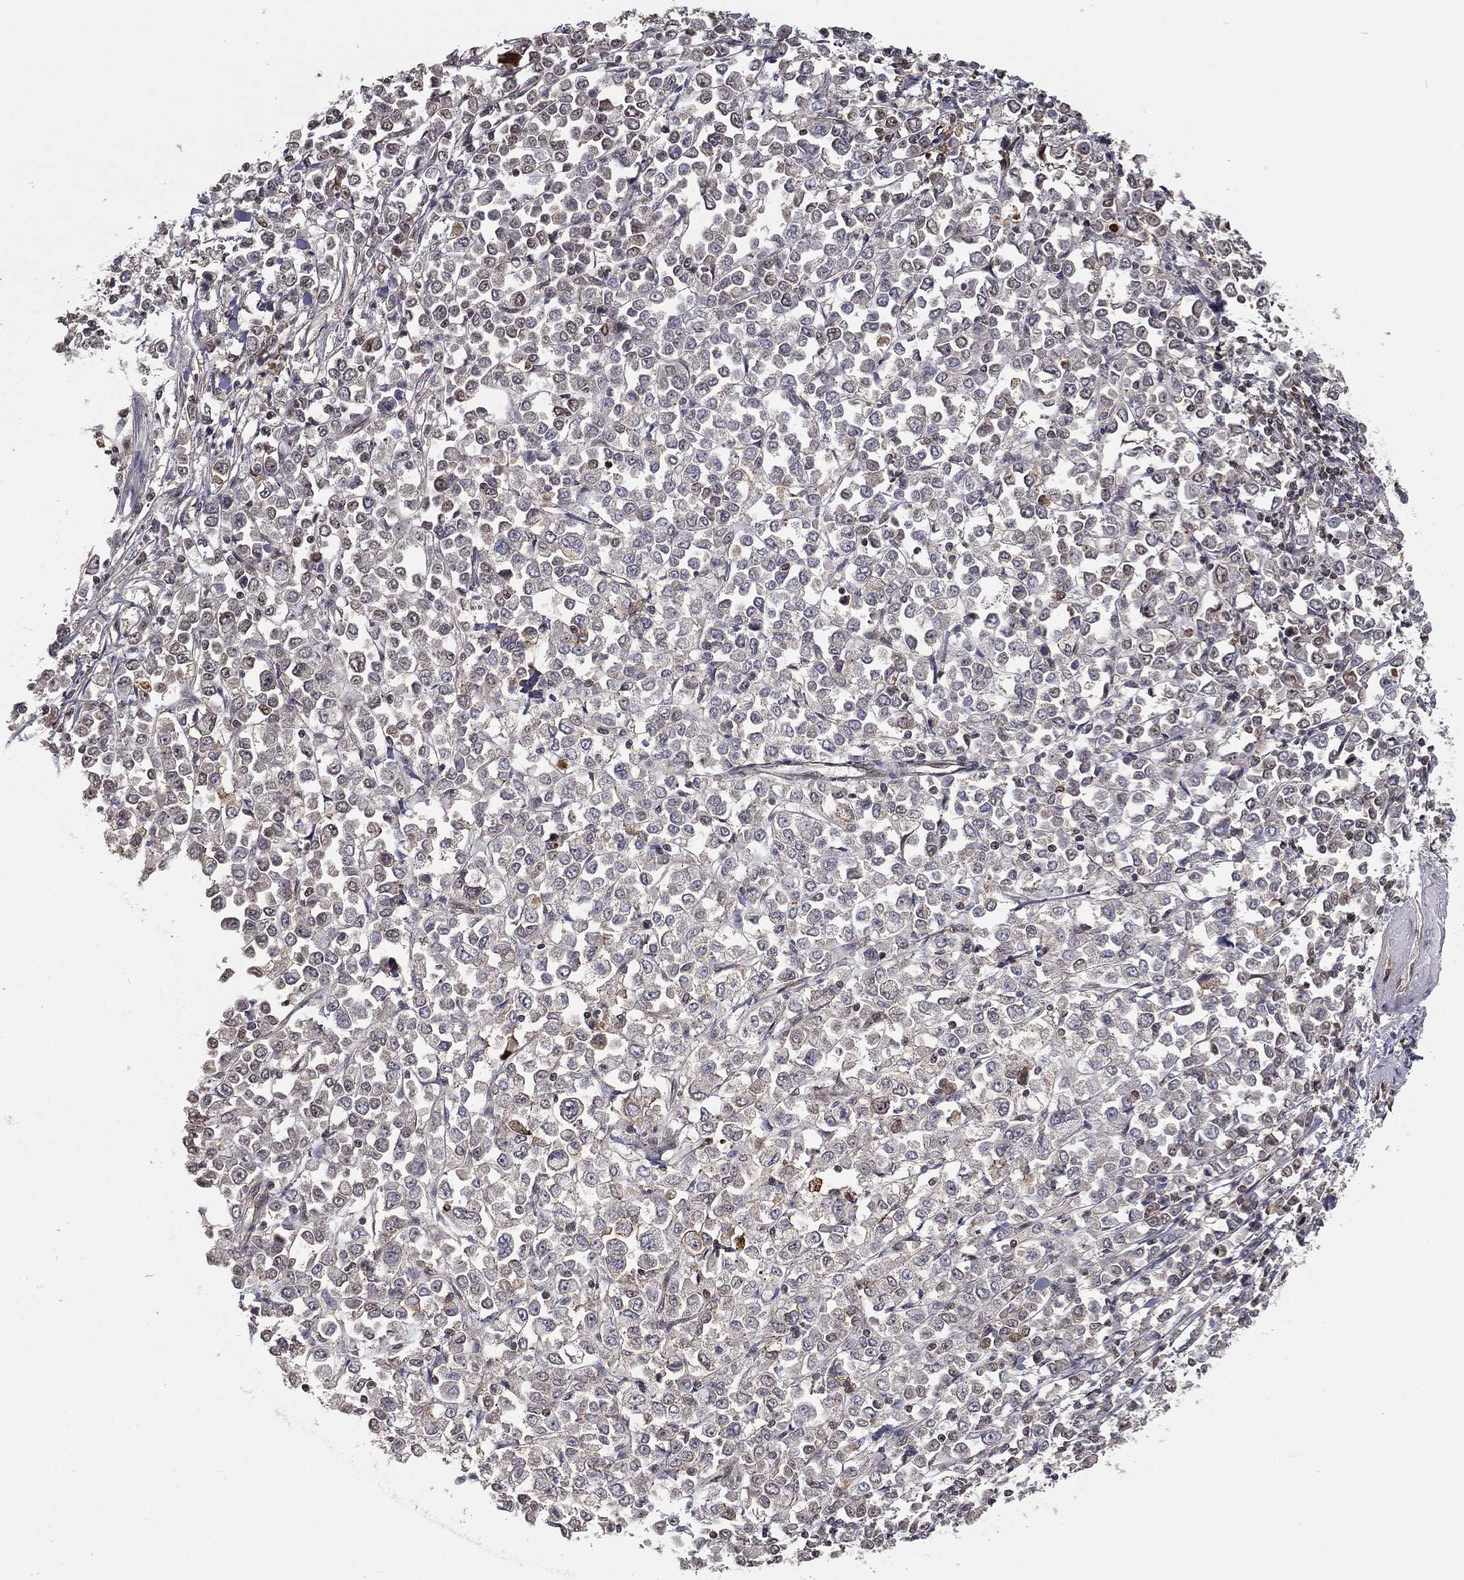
{"staining": {"intensity": "moderate", "quantity": "25%-75%", "location": "nuclear"}, "tissue": "stomach cancer", "cell_type": "Tumor cells", "image_type": "cancer", "snomed": [{"axis": "morphology", "description": "Adenocarcinoma, NOS"}, {"axis": "topography", "description": "Stomach, upper"}], "caption": "Moderate nuclear expression for a protein is identified in about 25%-75% of tumor cells of stomach cancer (adenocarcinoma) using immunohistochemistry.", "gene": "GPALPP1", "patient": {"sex": "male", "age": 70}}